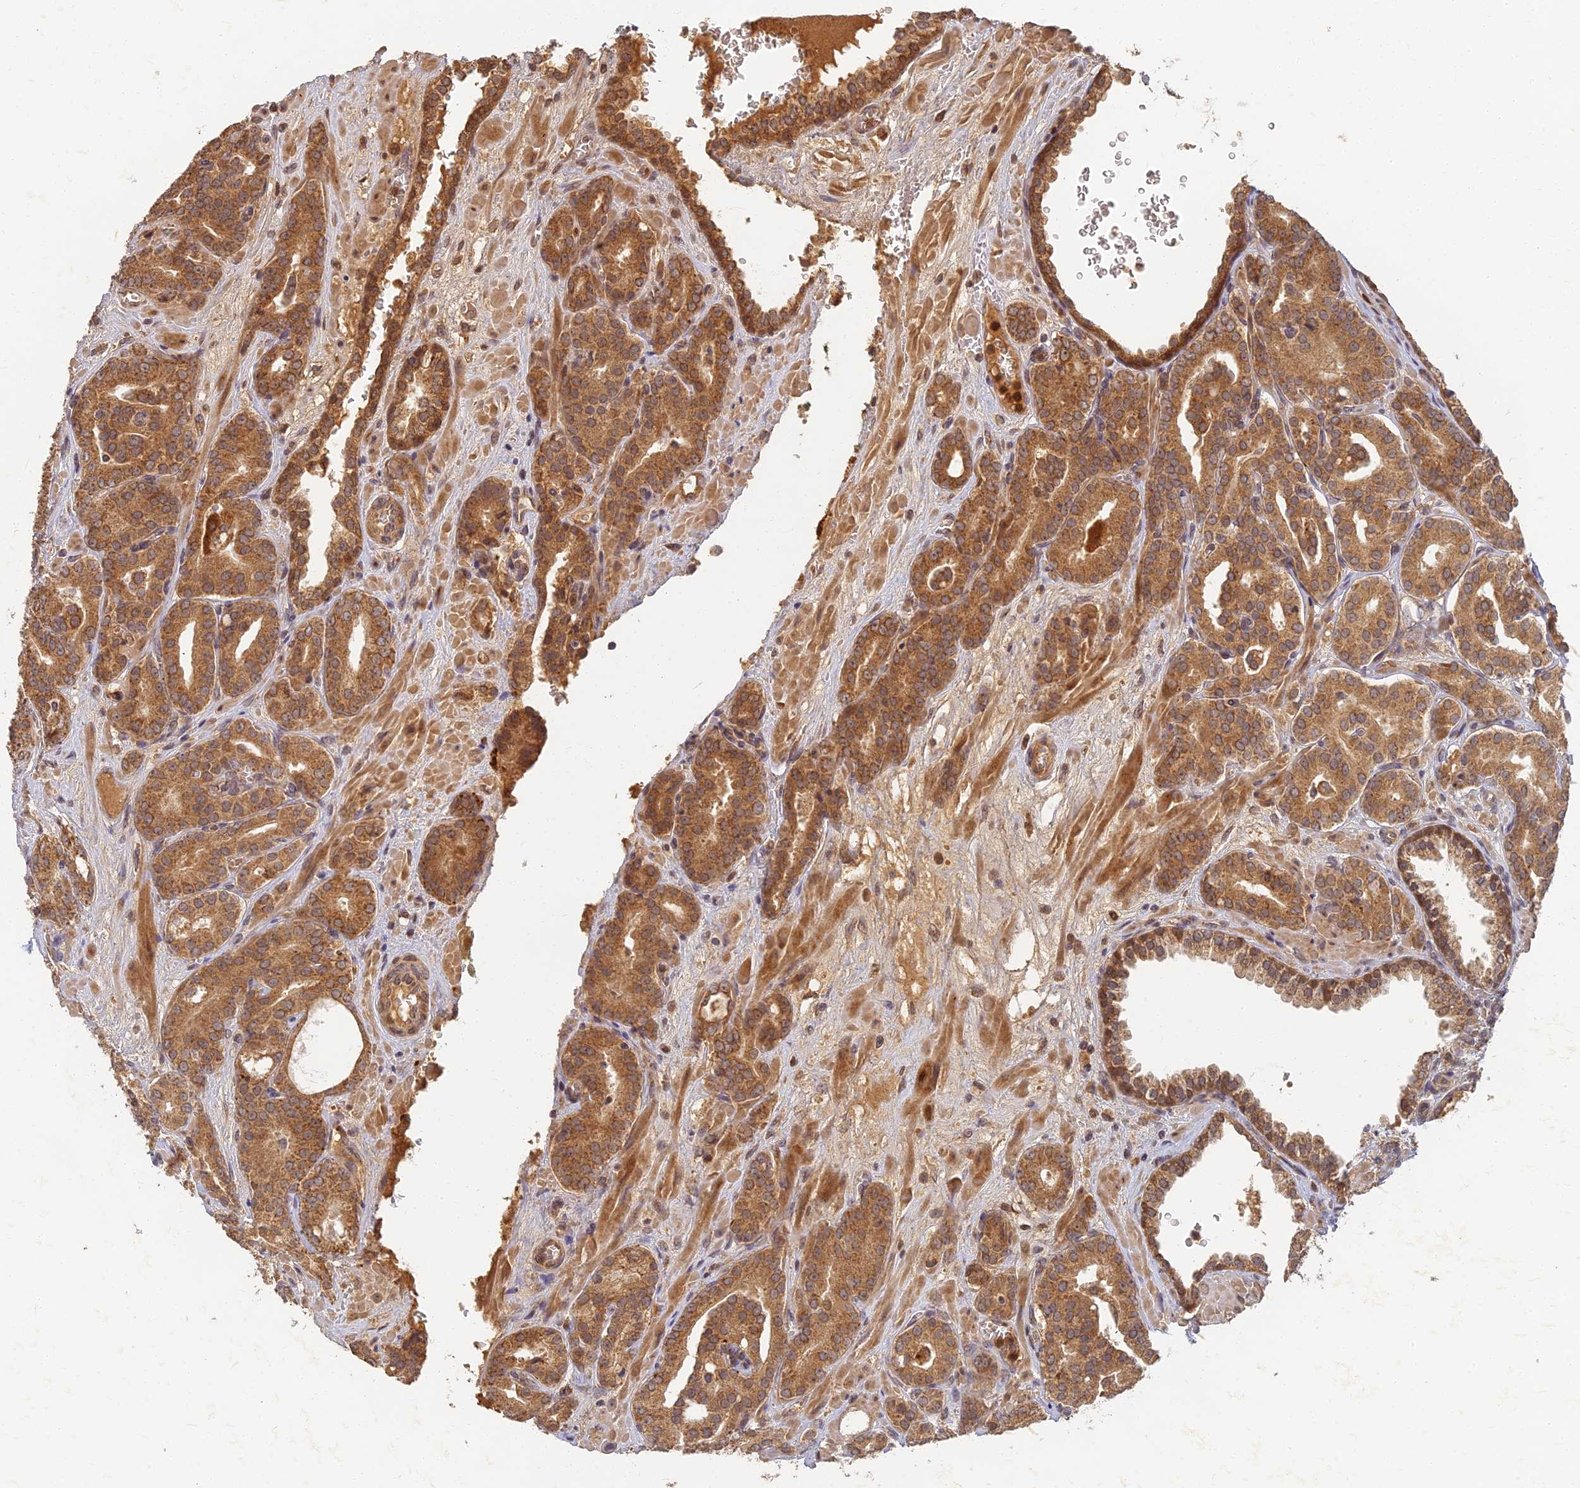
{"staining": {"intensity": "moderate", "quantity": ">75%", "location": "cytoplasmic/membranous"}, "tissue": "prostate cancer", "cell_type": "Tumor cells", "image_type": "cancer", "snomed": [{"axis": "morphology", "description": "Adenocarcinoma, High grade"}, {"axis": "topography", "description": "Prostate"}], "caption": "Tumor cells exhibit medium levels of moderate cytoplasmic/membranous positivity in about >75% of cells in prostate adenocarcinoma (high-grade).", "gene": "RGL3", "patient": {"sex": "male", "age": 66}}